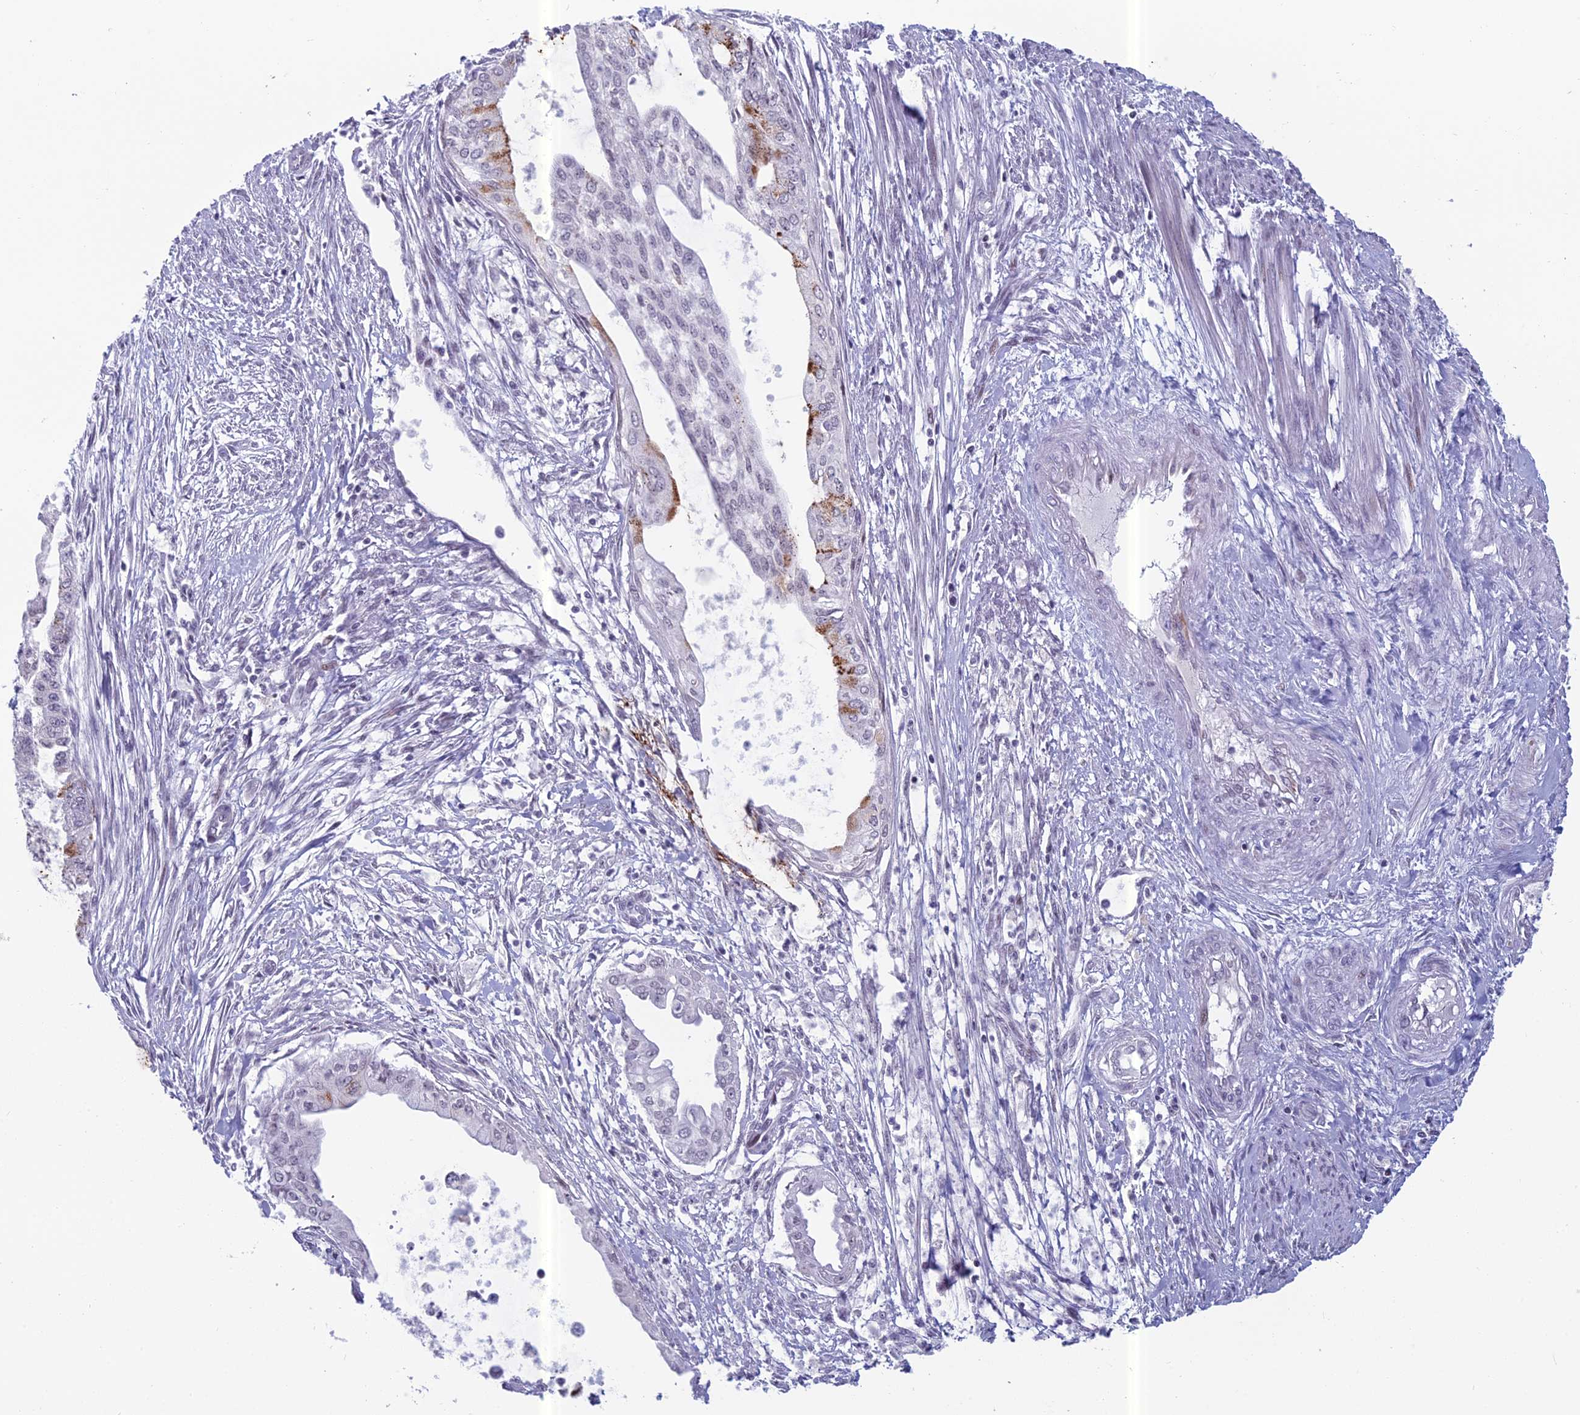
{"staining": {"intensity": "moderate", "quantity": "<25%", "location": "cytoplasmic/membranous"}, "tissue": "endometrial cancer", "cell_type": "Tumor cells", "image_type": "cancer", "snomed": [{"axis": "morphology", "description": "Adenocarcinoma, NOS"}, {"axis": "topography", "description": "Endometrium"}], "caption": "A brown stain labels moderate cytoplasmic/membranous staining of a protein in endometrial cancer (adenocarcinoma) tumor cells. The protein is stained brown, and the nuclei are stained in blue (DAB (3,3'-diaminobenzidine) IHC with brightfield microscopy, high magnification).", "gene": "RGS17", "patient": {"sex": "female", "age": 73}}